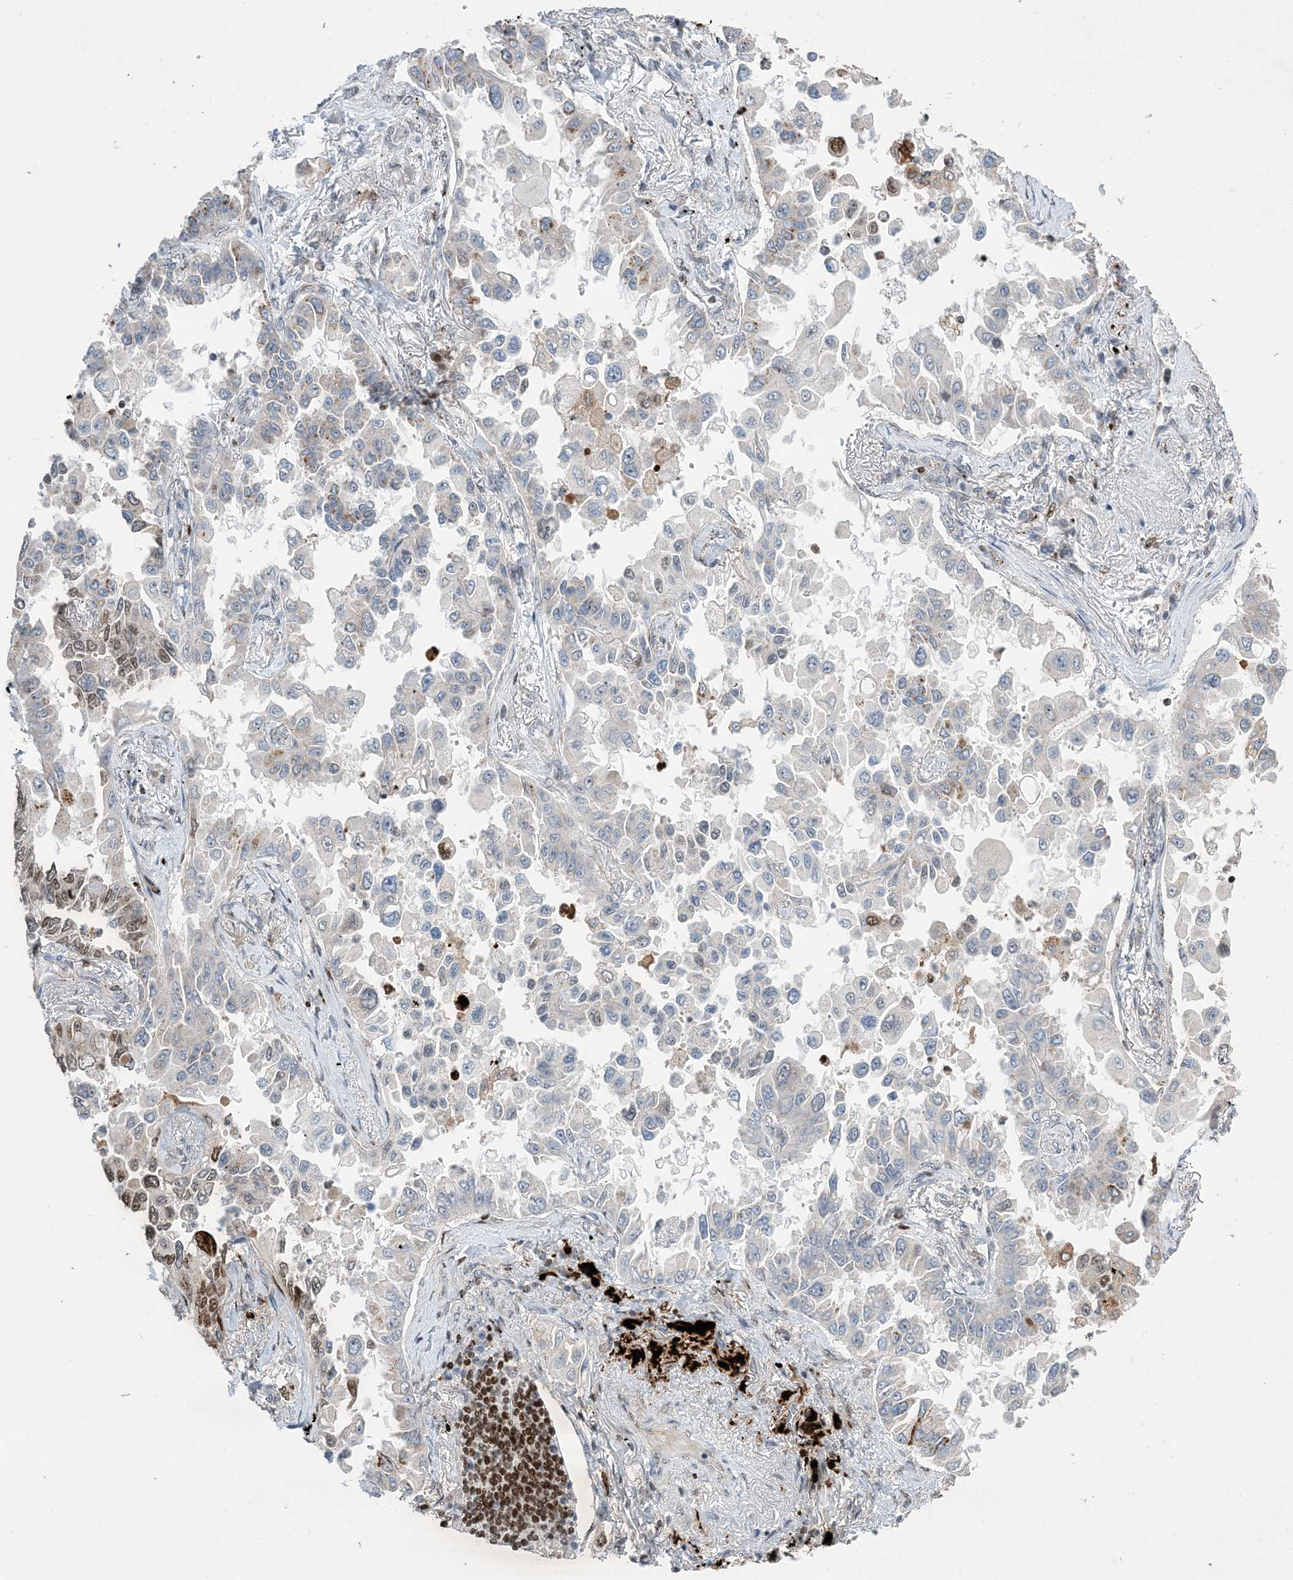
{"staining": {"intensity": "moderate", "quantity": "<25%", "location": "nuclear"}, "tissue": "lung cancer", "cell_type": "Tumor cells", "image_type": "cancer", "snomed": [{"axis": "morphology", "description": "Adenocarcinoma, NOS"}, {"axis": "topography", "description": "Lung"}], "caption": "This is a photomicrograph of IHC staining of adenocarcinoma (lung), which shows moderate staining in the nuclear of tumor cells.", "gene": "SLC25A53", "patient": {"sex": "female", "age": 67}}